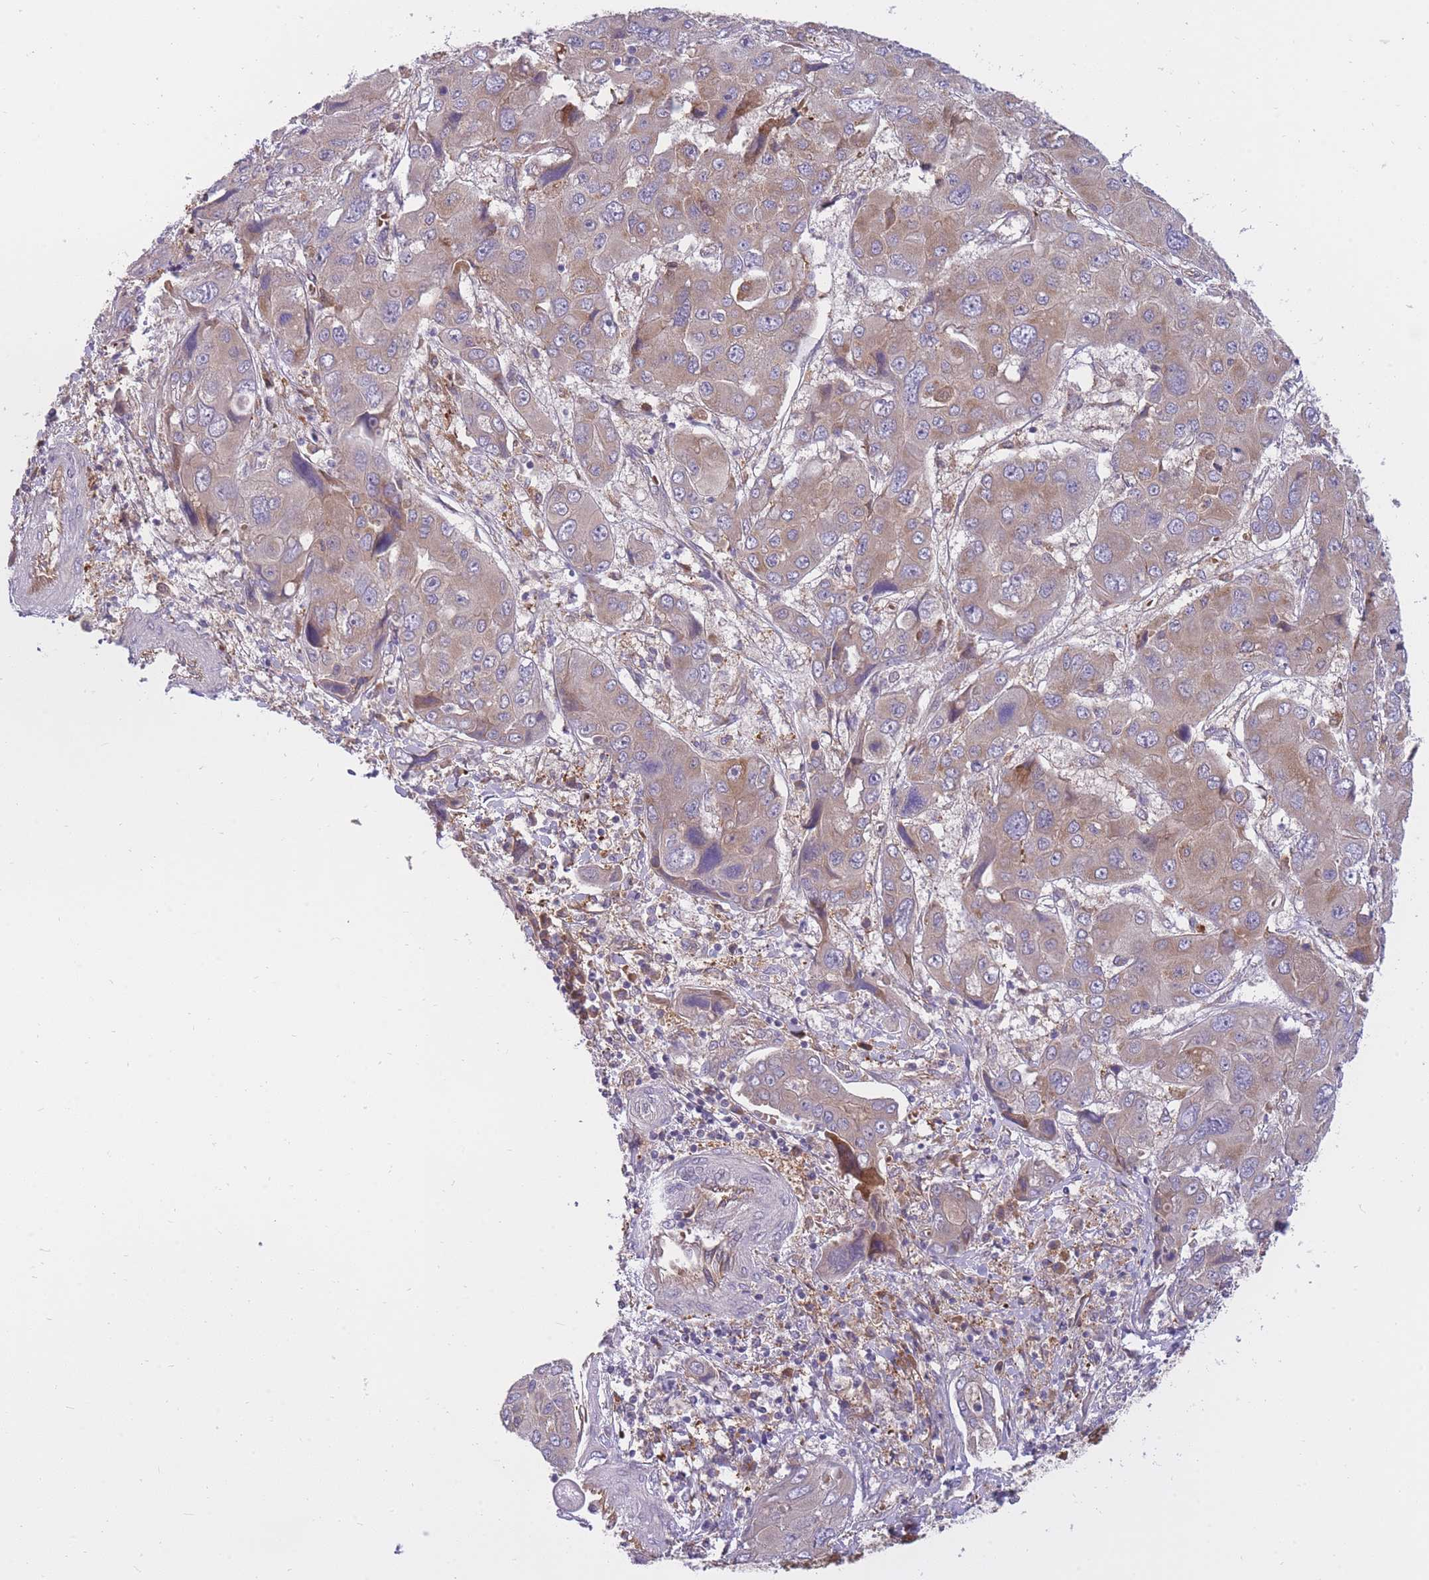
{"staining": {"intensity": "weak", "quantity": ">75%", "location": "cytoplasmic/membranous"}, "tissue": "liver cancer", "cell_type": "Tumor cells", "image_type": "cancer", "snomed": [{"axis": "morphology", "description": "Cholangiocarcinoma"}, {"axis": "topography", "description": "Liver"}], "caption": "High-power microscopy captured an immunohistochemistry (IHC) photomicrograph of liver cholangiocarcinoma, revealing weak cytoplasmic/membranous staining in about >75% of tumor cells.", "gene": "CRYGN", "patient": {"sex": "male", "age": 67}}